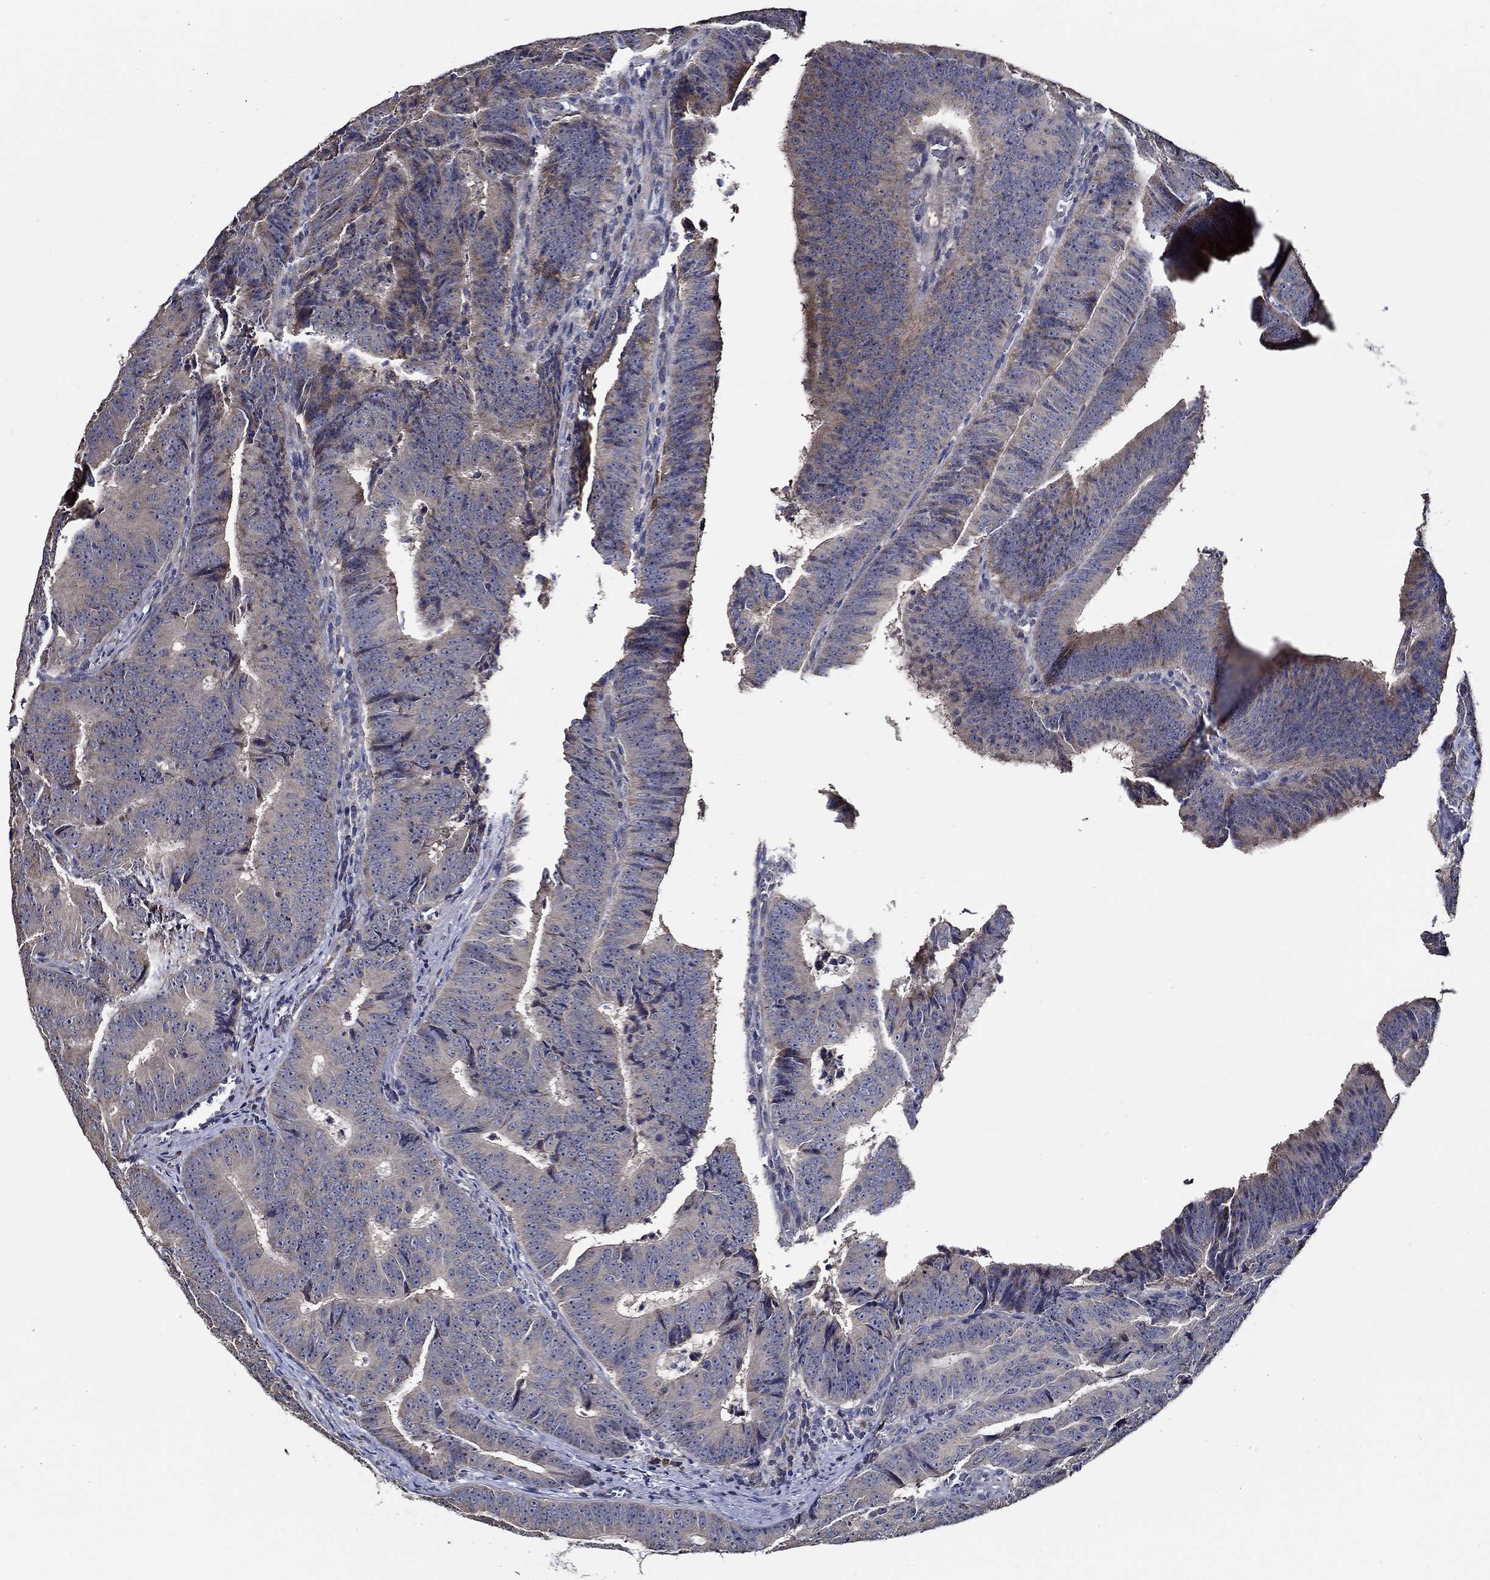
{"staining": {"intensity": "moderate", "quantity": "<25%", "location": "cytoplasmic/membranous"}, "tissue": "colorectal cancer", "cell_type": "Tumor cells", "image_type": "cancer", "snomed": [{"axis": "morphology", "description": "Adenocarcinoma, NOS"}, {"axis": "topography", "description": "Colon"}], "caption": "Brown immunohistochemical staining in human colorectal adenocarcinoma displays moderate cytoplasmic/membranous positivity in about <25% of tumor cells.", "gene": "WDR53", "patient": {"sex": "female", "age": 82}}